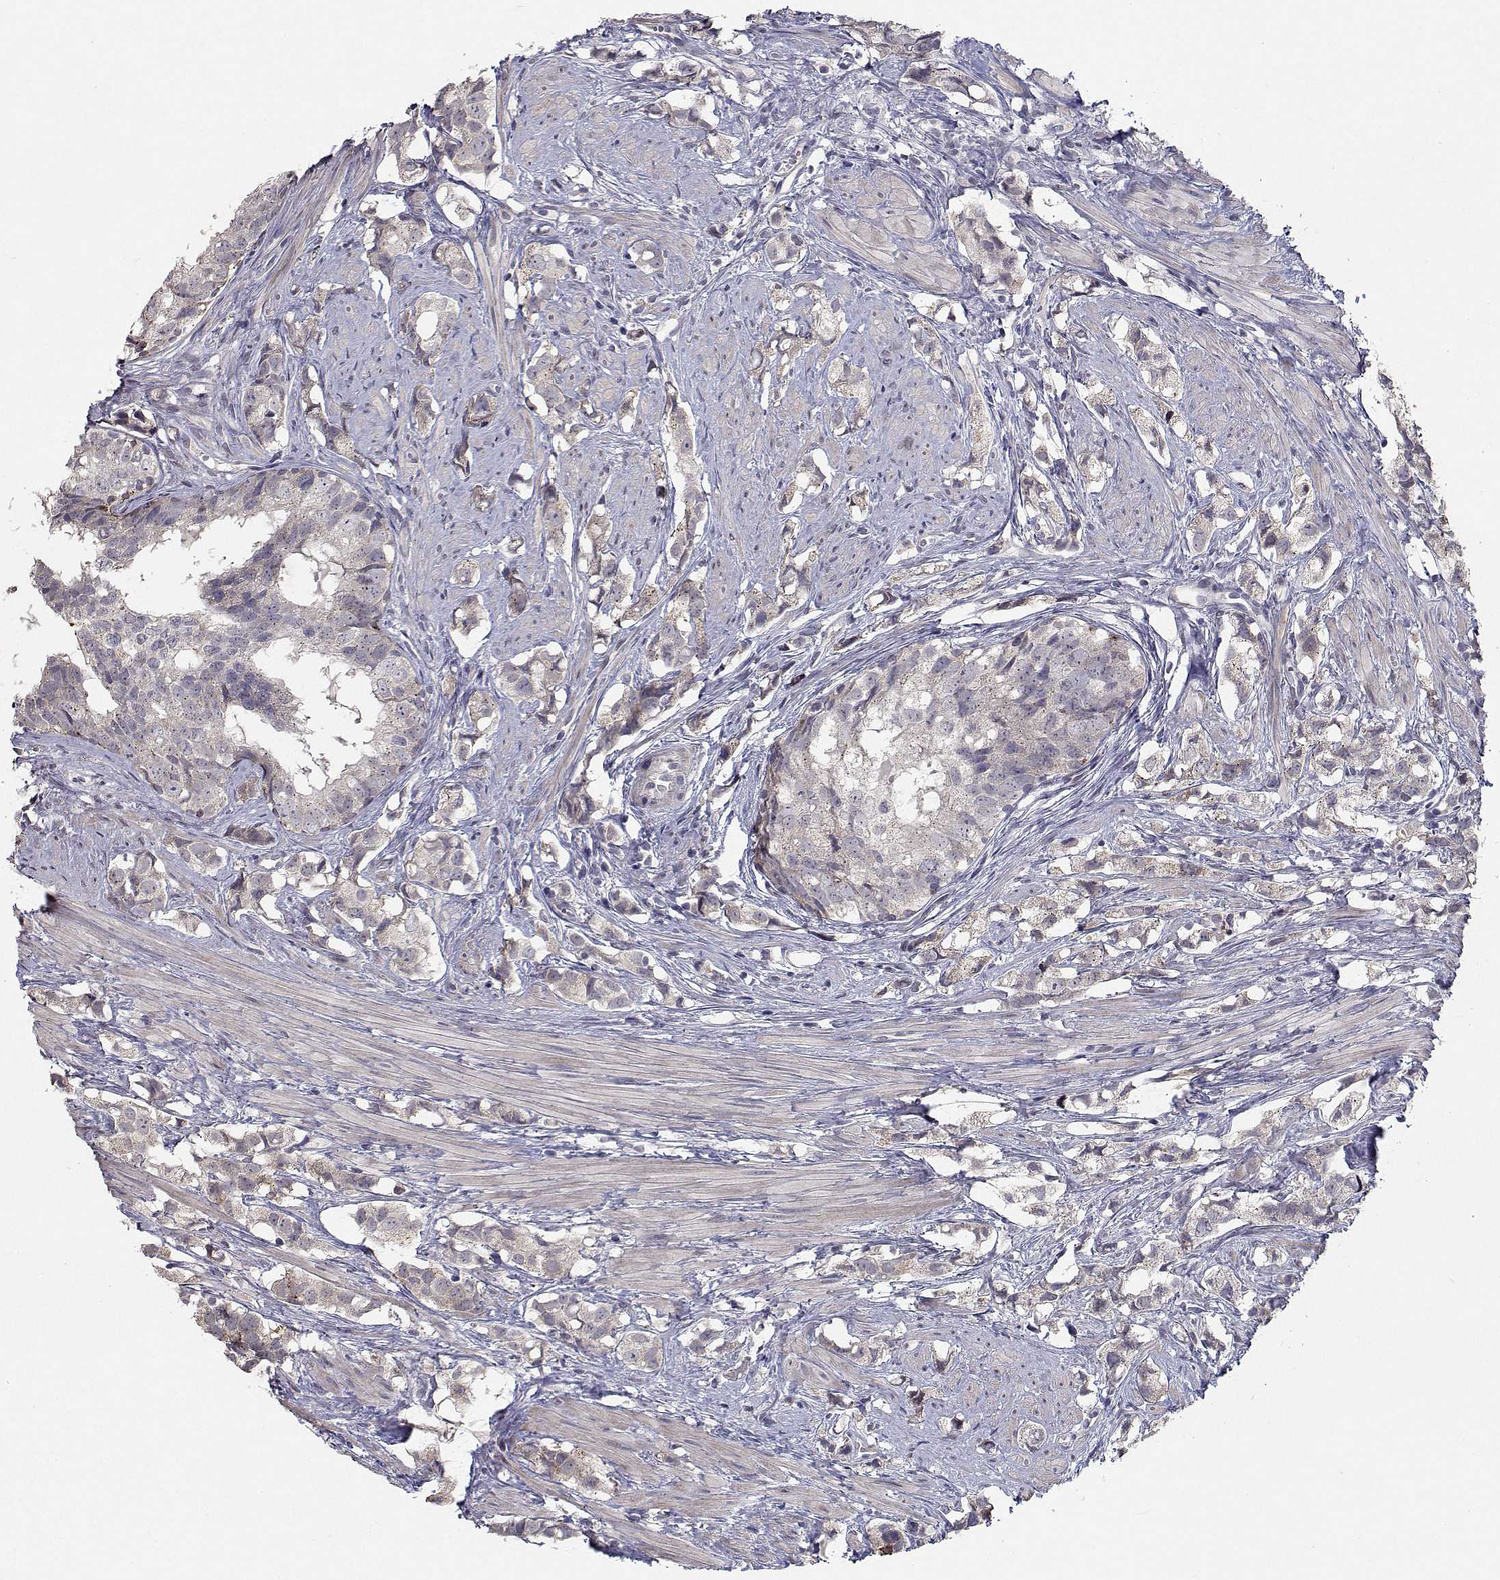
{"staining": {"intensity": "negative", "quantity": "none", "location": "none"}, "tissue": "prostate cancer", "cell_type": "Tumor cells", "image_type": "cancer", "snomed": [{"axis": "morphology", "description": "Adenocarcinoma, High grade"}, {"axis": "topography", "description": "Prostate"}], "caption": "Immunohistochemistry (IHC) of human prostate cancer (adenocarcinoma (high-grade)) reveals no positivity in tumor cells. (DAB (3,3'-diaminobenzidine) immunohistochemistry (IHC), high magnification).", "gene": "RBPJL", "patient": {"sex": "male", "age": 58}}